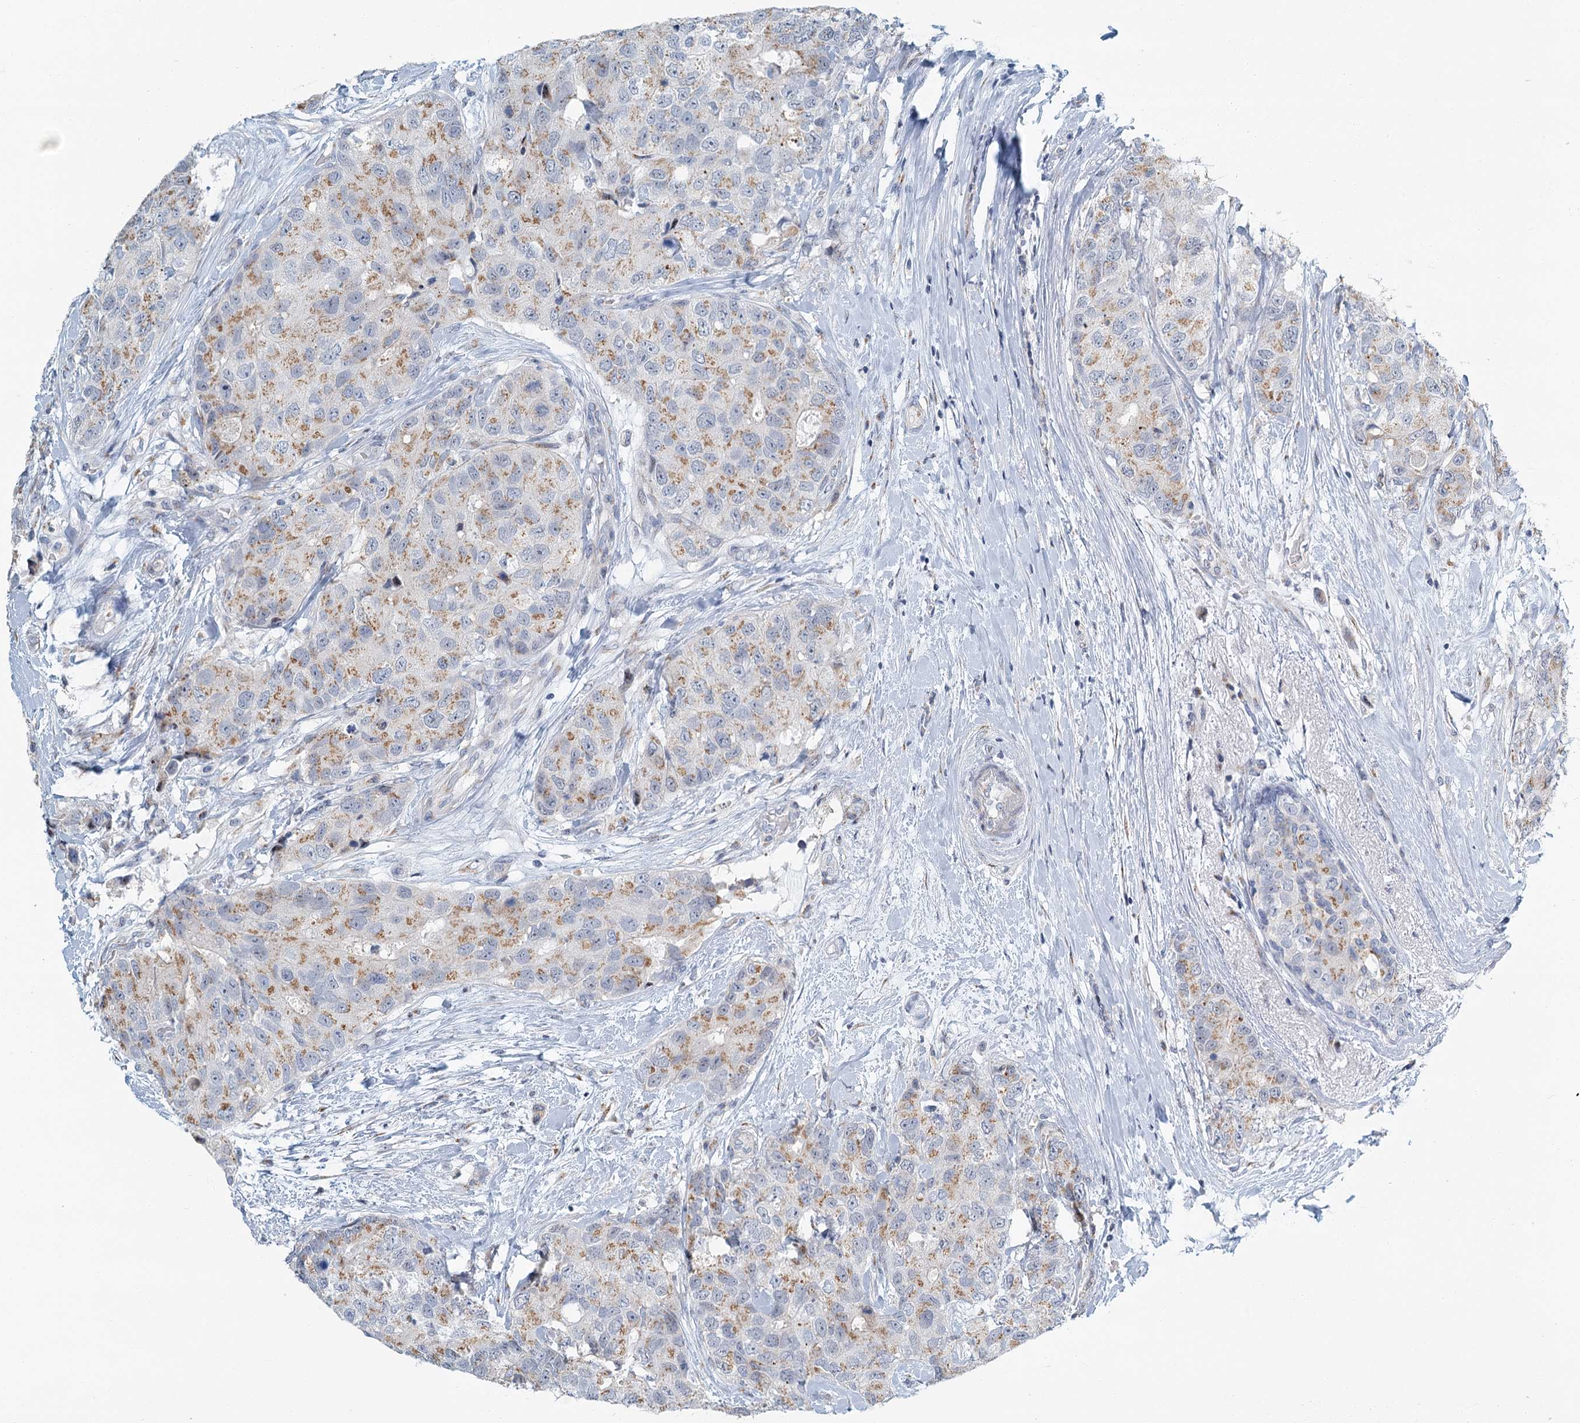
{"staining": {"intensity": "moderate", "quantity": "25%-75%", "location": "cytoplasmic/membranous"}, "tissue": "breast cancer", "cell_type": "Tumor cells", "image_type": "cancer", "snomed": [{"axis": "morphology", "description": "Duct carcinoma"}, {"axis": "topography", "description": "Breast"}], "caption": "Protein expression analysis of breast cancer (invasive ductal carcinoma) exhibits moderate cytoplasmic/membranous positivity in about 25%-75% of tumor cells. (IHC, brightfield microscopy, high magnification).", "gene": "ZNF527", "patient": {"sex": "female", "age": 62}}